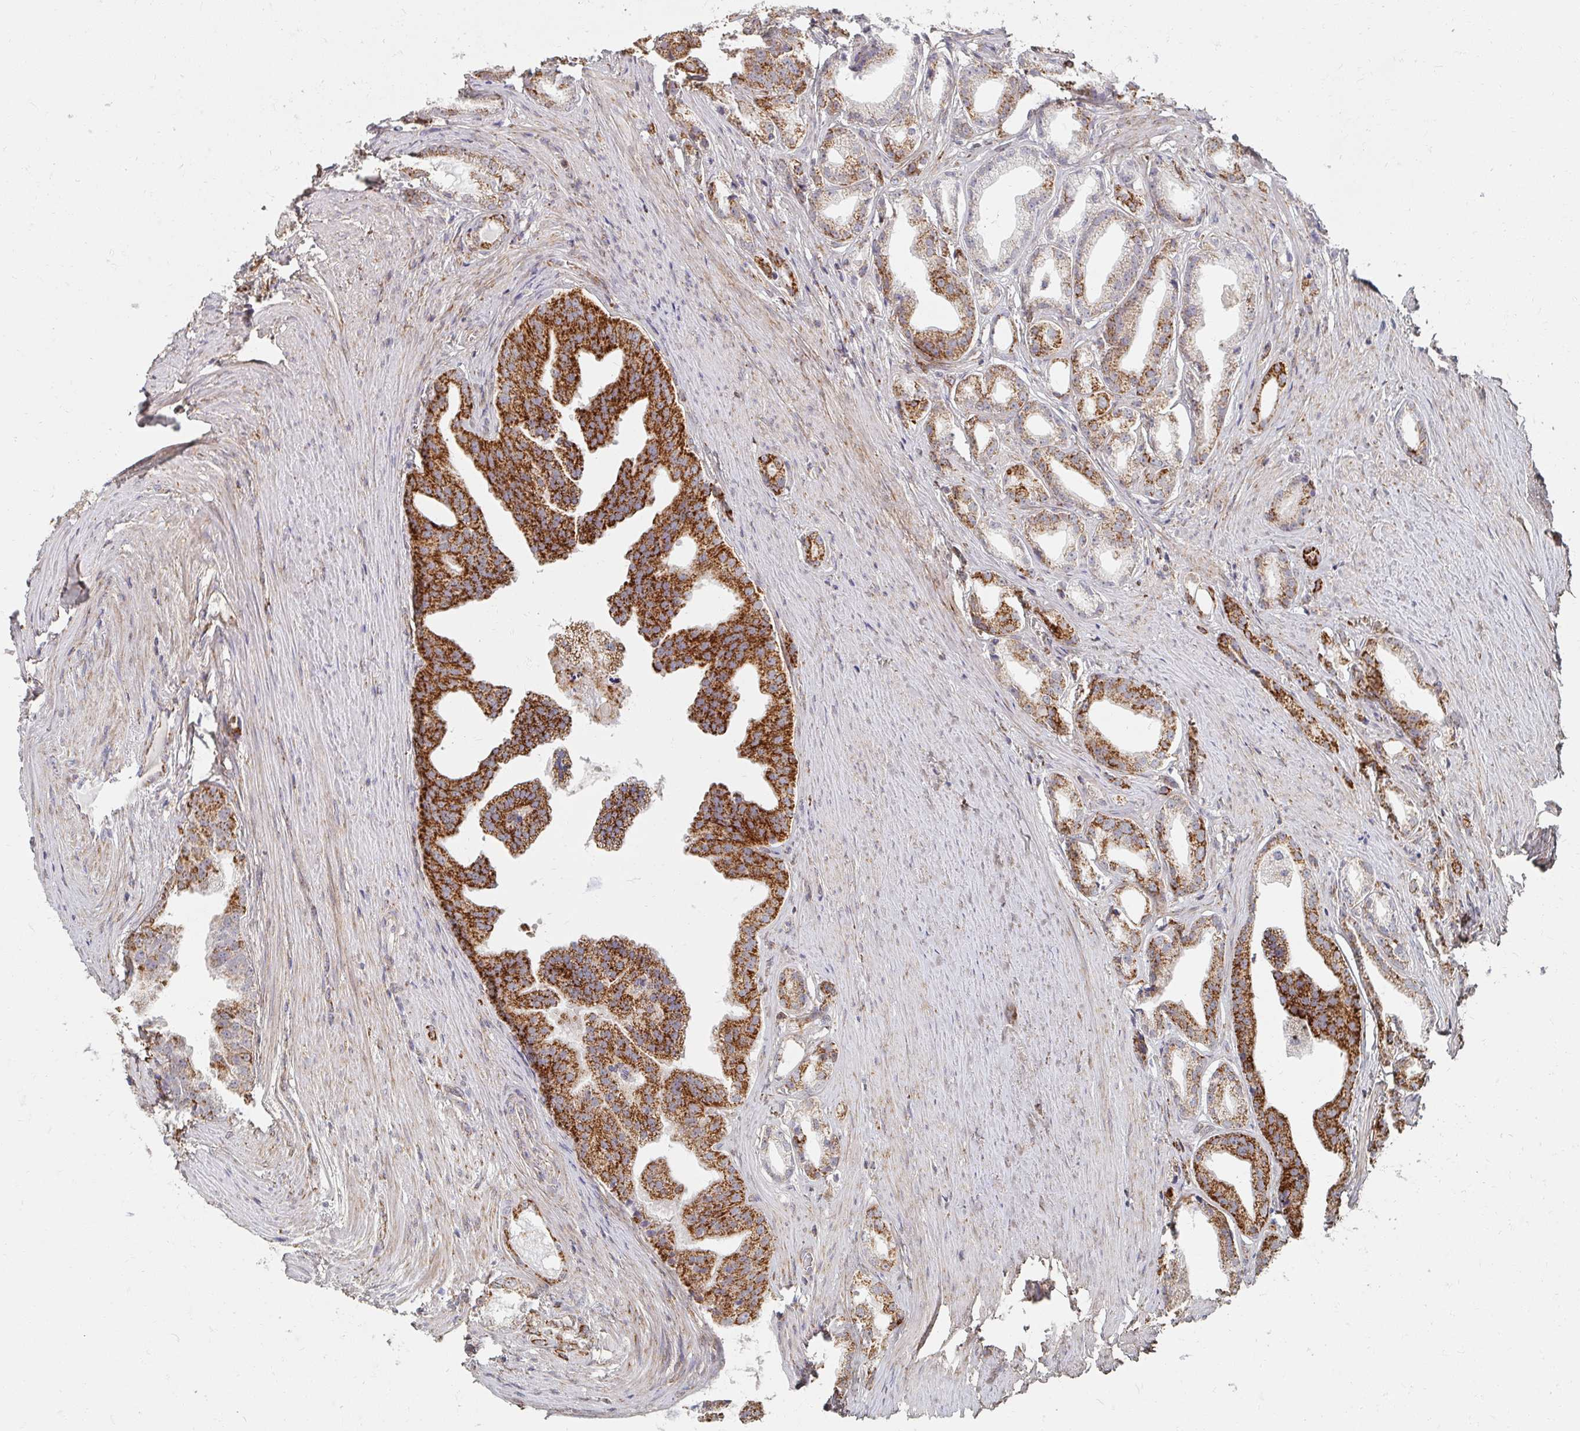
{"staining": {"intensity": "moderate", "quantity": "25%-75%", "location": "cytoplasmic/membranous"}, "tissue": "prostate cancer", "cell_type": "Tumor cells", "image_type": "cancer", "snomed": [{"axis": "morphology", "description": "Adenocarcinoma, Low grade"}, {"axis": "topography", "description": "Prostate"}], "caption": "Human low-grade adenocarcinoma (prostate) stained with a protein marker reveals moderate staining in tumor cells.", "gene": "MAVS", "patient": {"sex": "male", "age": 65}}